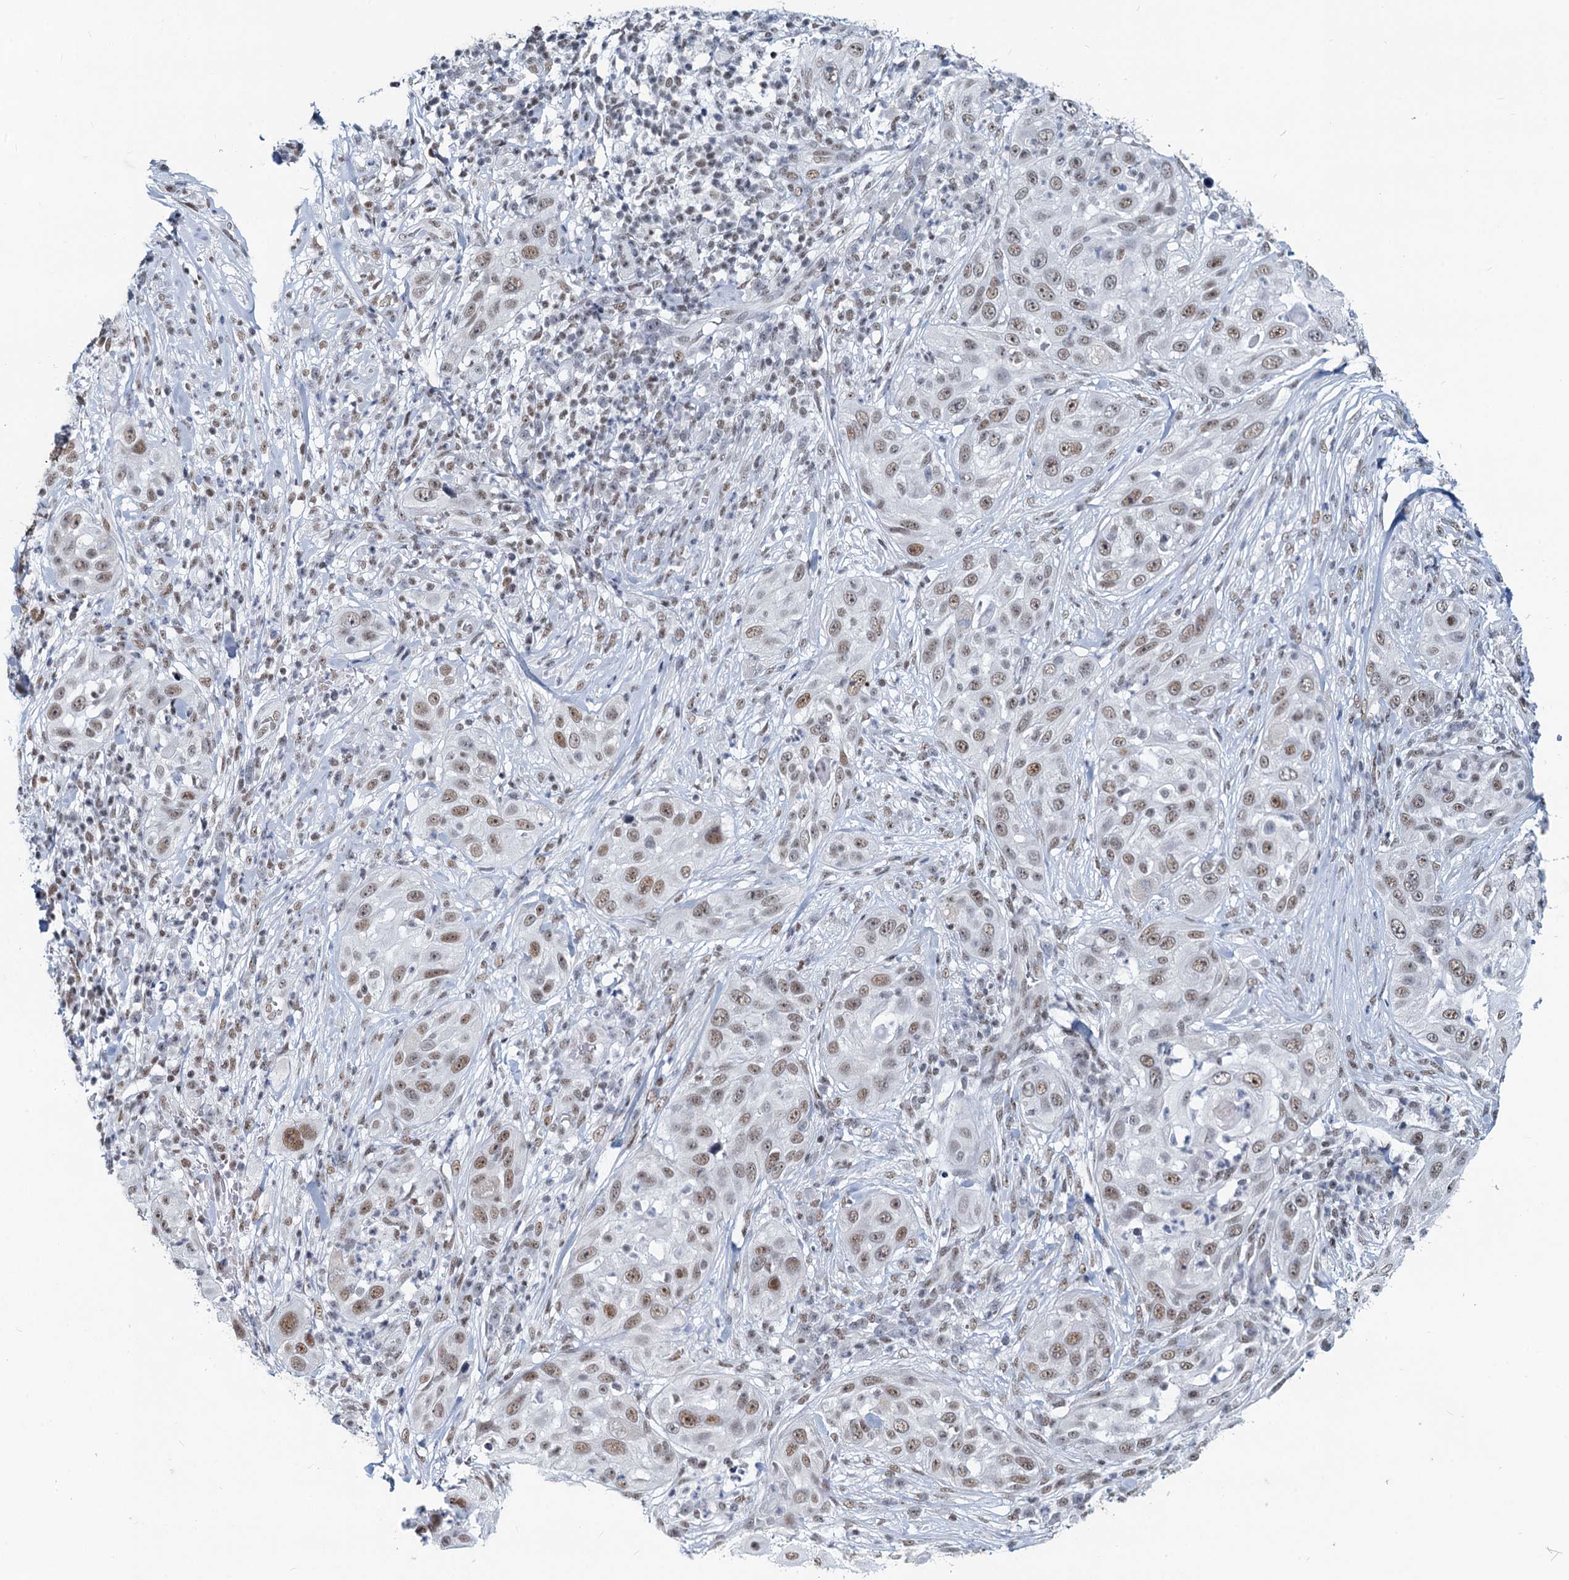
{"staining": {"intensity": "weak", "quantity": ">75%", "location": "nuclear"}, "tissue": "skin cancer", "cell_type": "Tumor cells", "image_type": "cancer", "snomed": [{"axis": "morphology", "description": "Squamous cell carcinoma, NOS"}, {"axis": "topography", "description": "Skin"}], "caption": "Immunohistochemical staining of skin squamous cell carcinoma displays low levels of weak nuclear protein expression in approximately >75% of tumor cells.", "gene": "METTL14", "patient": {"sex": "female", "age": 44}}